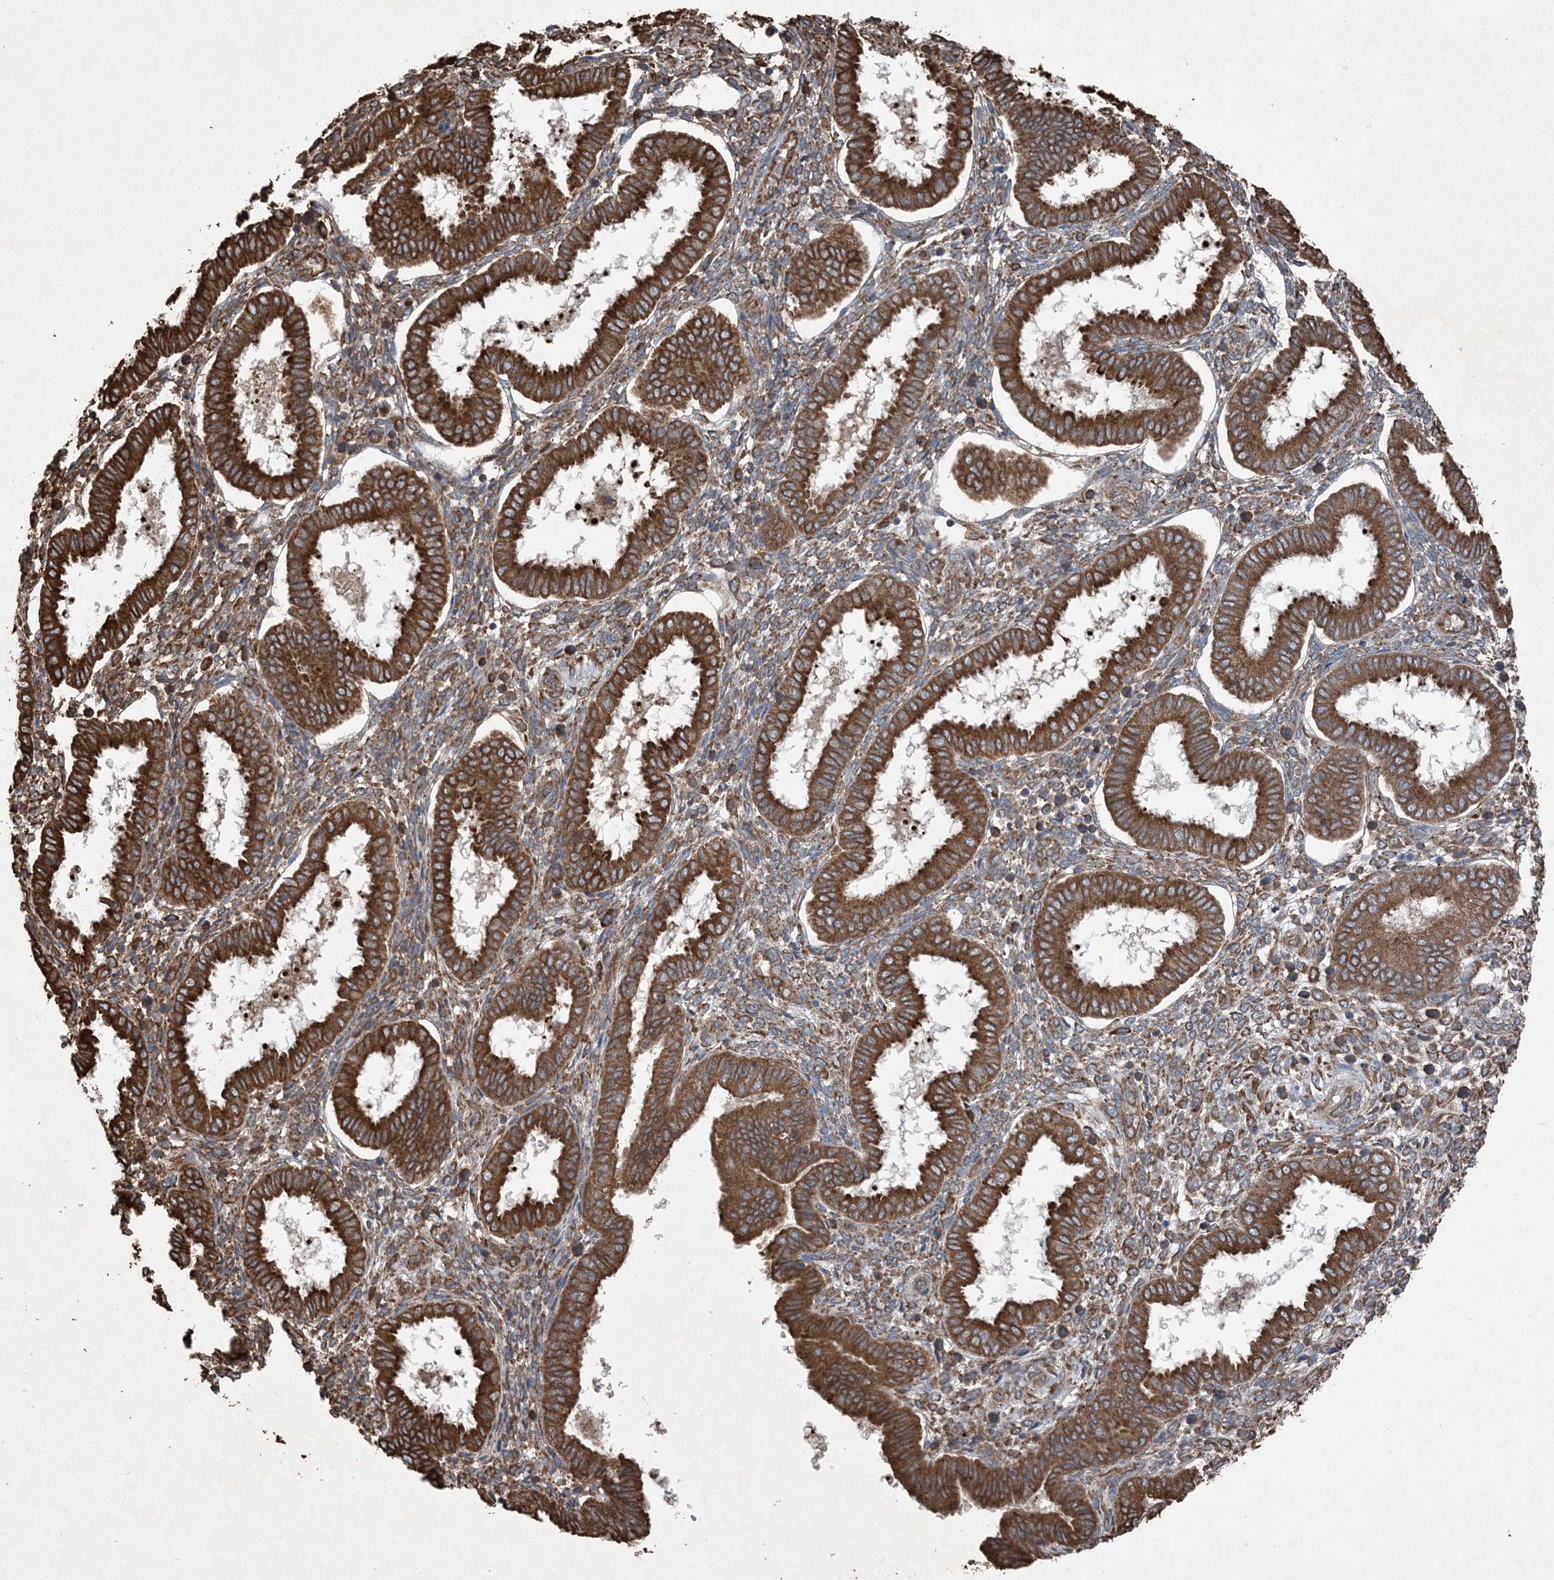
{"staining": {"intensity": "strong", "quantity": ">75%", "location": "cytoplasmic/membranous"}, "tissue": "endometrium", "cell_type": "Cells in endometrial stroma", "image_type": "normal", "snomed": [{"axis": "morphology", "description": "Normal tissue, NOS"}, {"axis": "topography", "description": "Endometrium"}], "caption": "Immunohistochemistry (IHC) image of unremarkable human endometrium stained for a protein (brown), which exhibits high levels of strong cytoplasmic/membranous expression in about >75% of cells in endometrial stroma.", "gene": "PDIA6", "patient": {"sex": "female", "age": 24}}